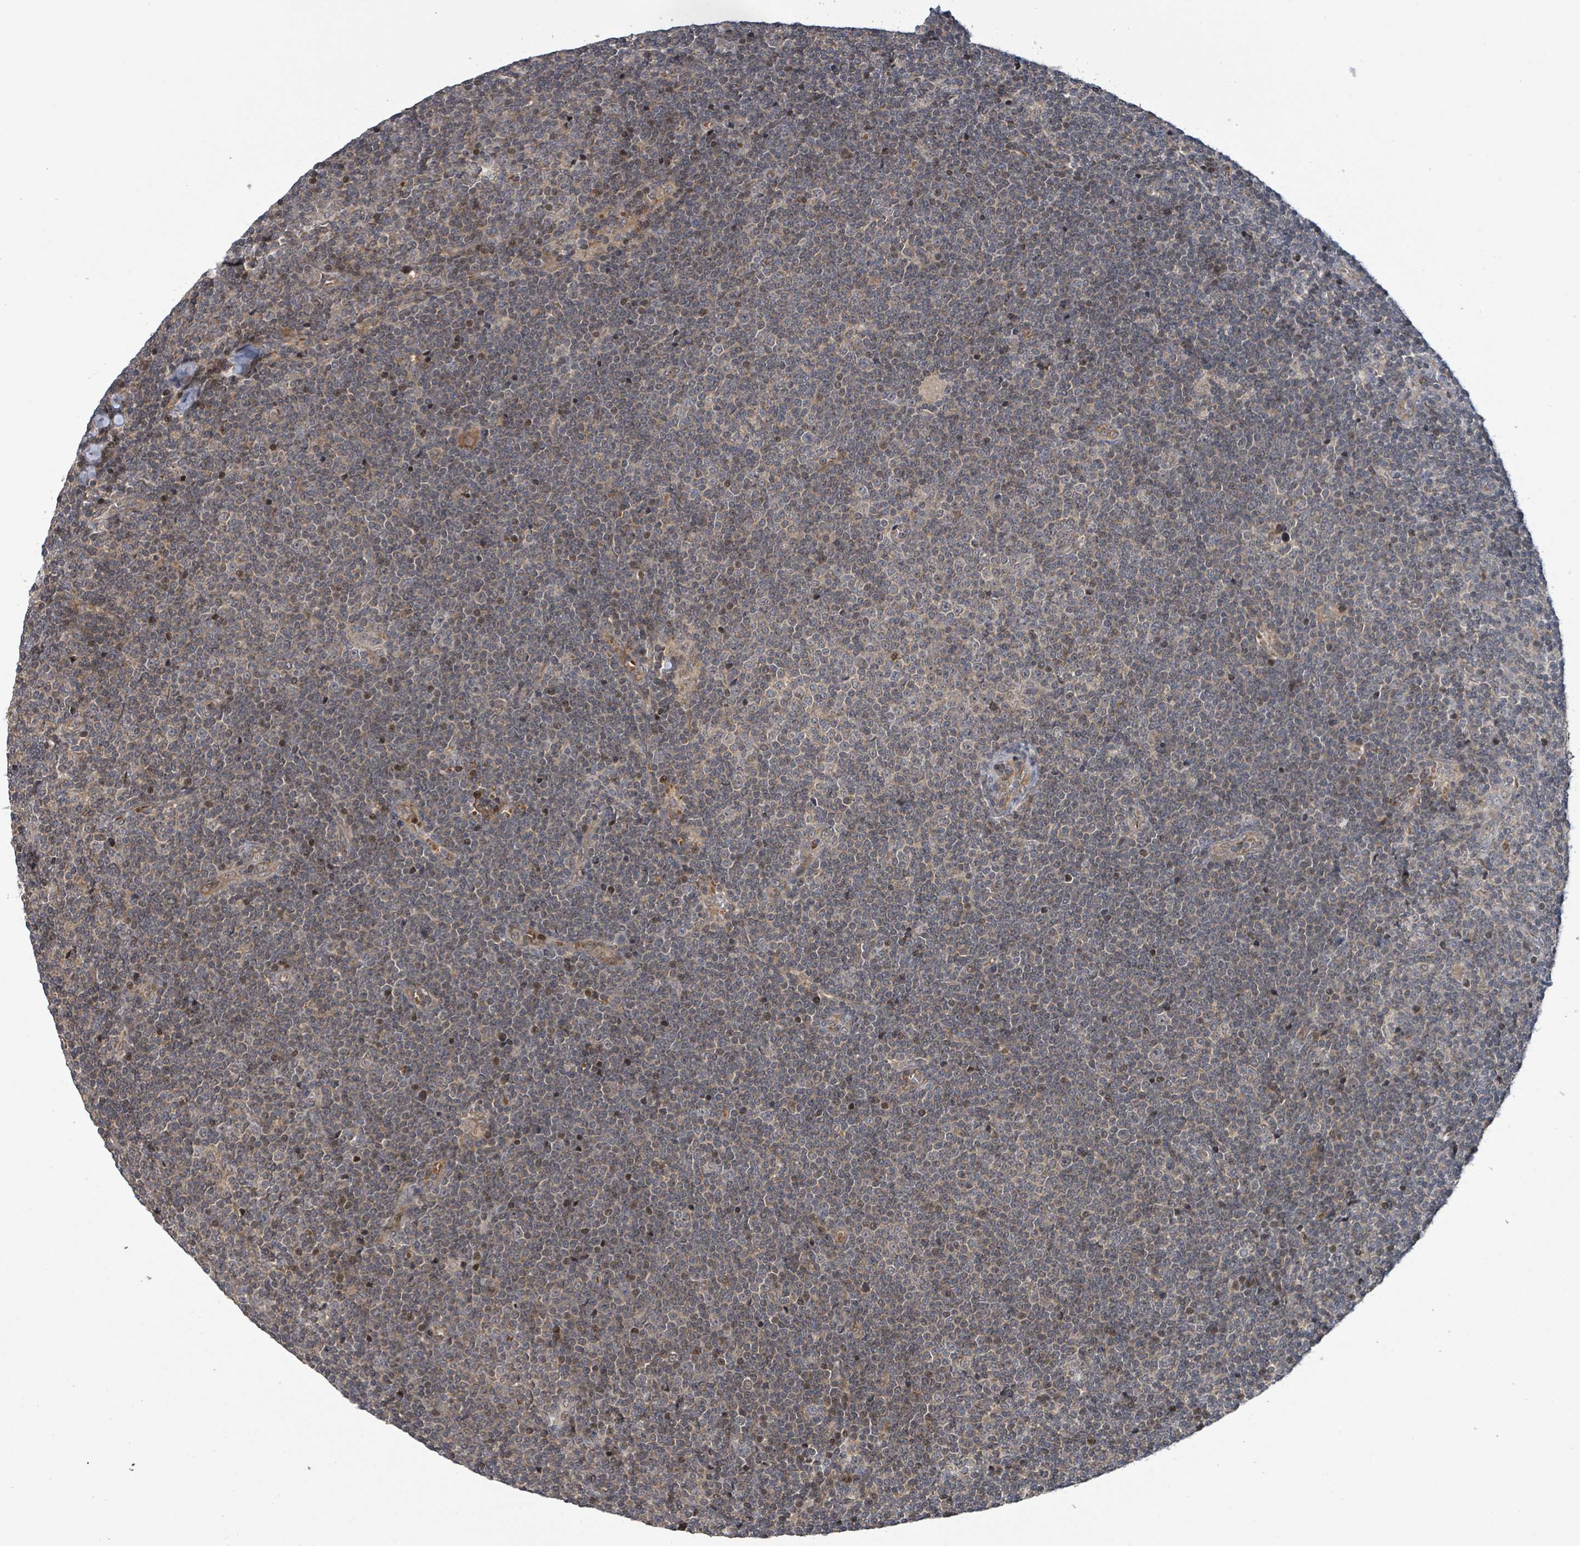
{"staining": {"intensity": "negative", "quantity": "none", "location": "none"}, "tissue": "lymphoma", "cell_type": "Tumor cells", "image_type": "cancer", "snomed": [{"axis": "morphology", "description": "Malignant lymphoma, non-Hodgkin's type, Low grade"}, {"axis": "topography", "description": "Lymph node"}], "caption": "Immunohistochemical staining of lymphoma demonstrates no significant expression in tumor cells. (DAB (3,3'-diaminobenzidine) immunohistochemistry with hematoxylin counter stain).", "gene": "ITGA11", "patient": {"sex": "male", "age": 48}}